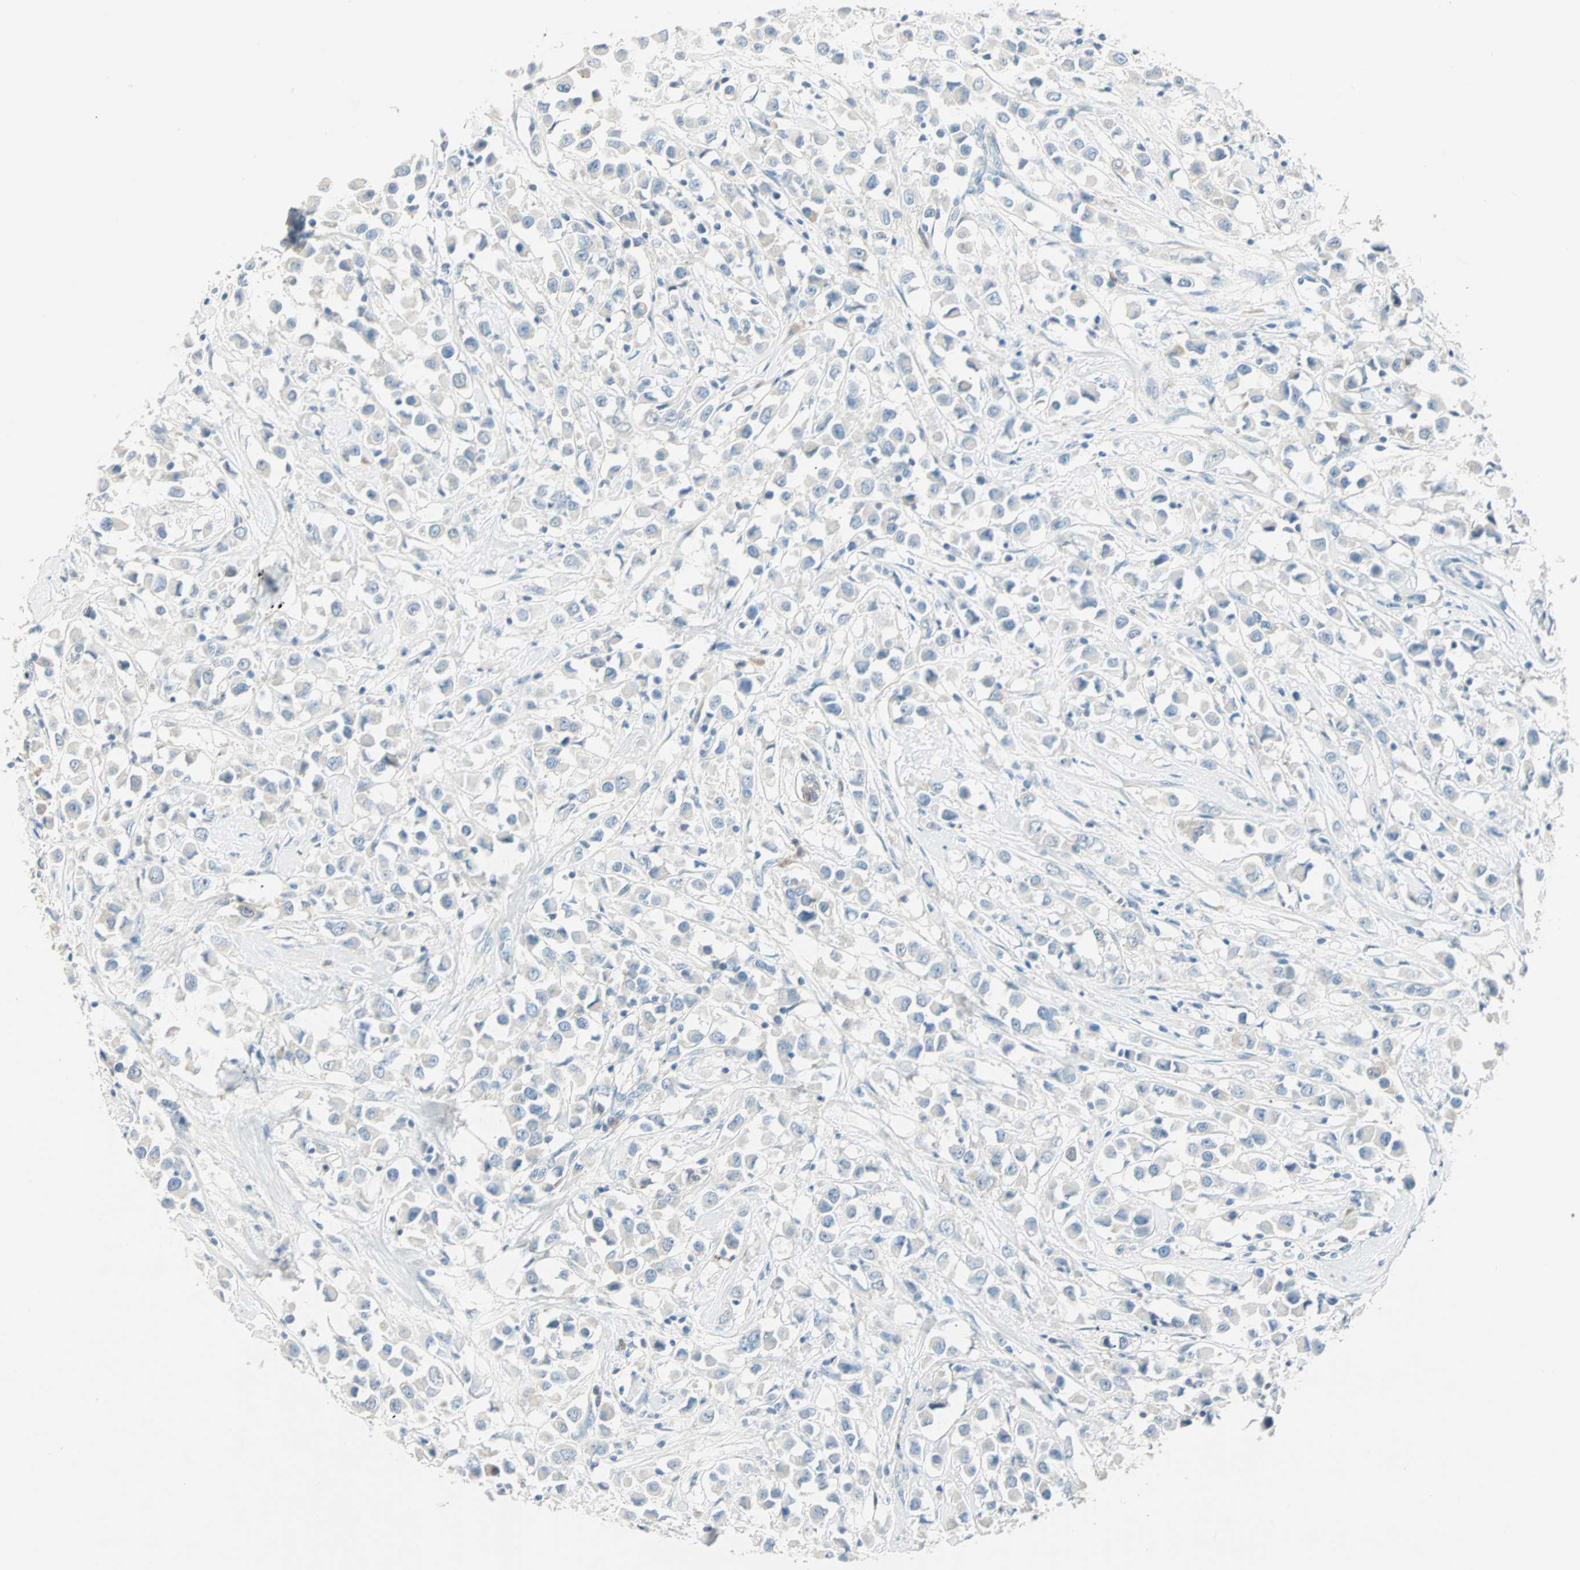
{"staining": {"intensity": "negative", "quantity": "none", "location": "none"}, "tissue": "breast cancer", "cell_type": "Tumor cells", "image_type": "cancer", "snomed": [{"axis": "morphology", "description": "Duct carcinoma"}, {"axis": "topography", "description": "Breast"}], "caption": "Immunohistochemistry (IHC) of breast cancer demonstrates no staining in tumor cells.", "gene": "ATF6", "patient": {"sex": "female", "age": 61}}